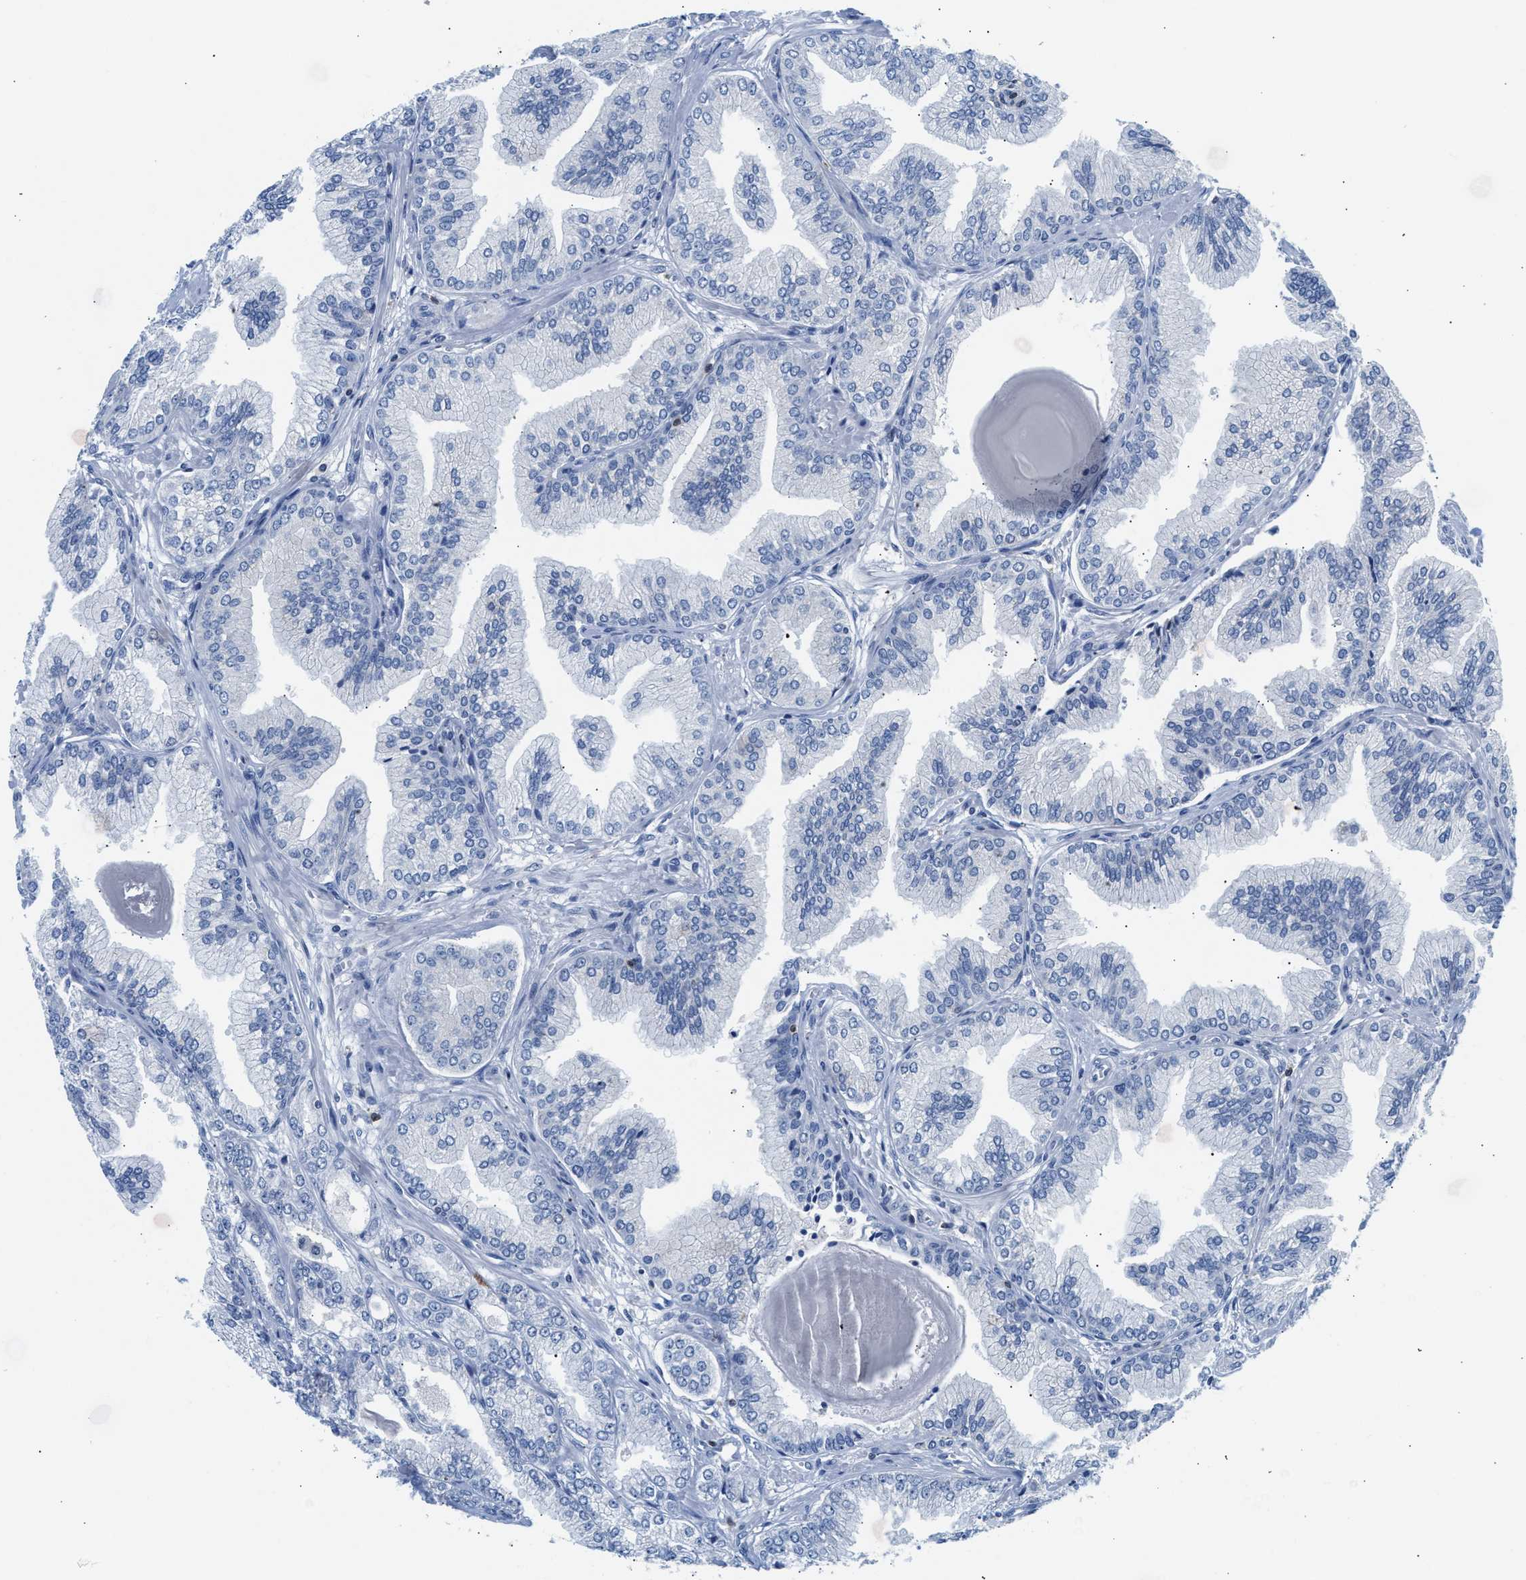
{"staining": {"intensity": "negative", "quantity": "none", "location": "none"}, "tissue": "prostate cancer", "cell_type": "Tumor cells", "image_type": "cancer", "snomed": [{"axis": "morphology", "description": "Adenocarcinoma, Low grade"}, {"axis": "topography", "description": "Prostate"}], "caption": "This histopathology image is of prostate adenocarcinoma (low-grade) stained with immunohistochemistry (IHC) to label a protein in brown with the nuclei are counter-stained blue. There is no staining in tumor cells.", "gene": "SLIT2", "patient": {"sex": "male", "age": 52}}